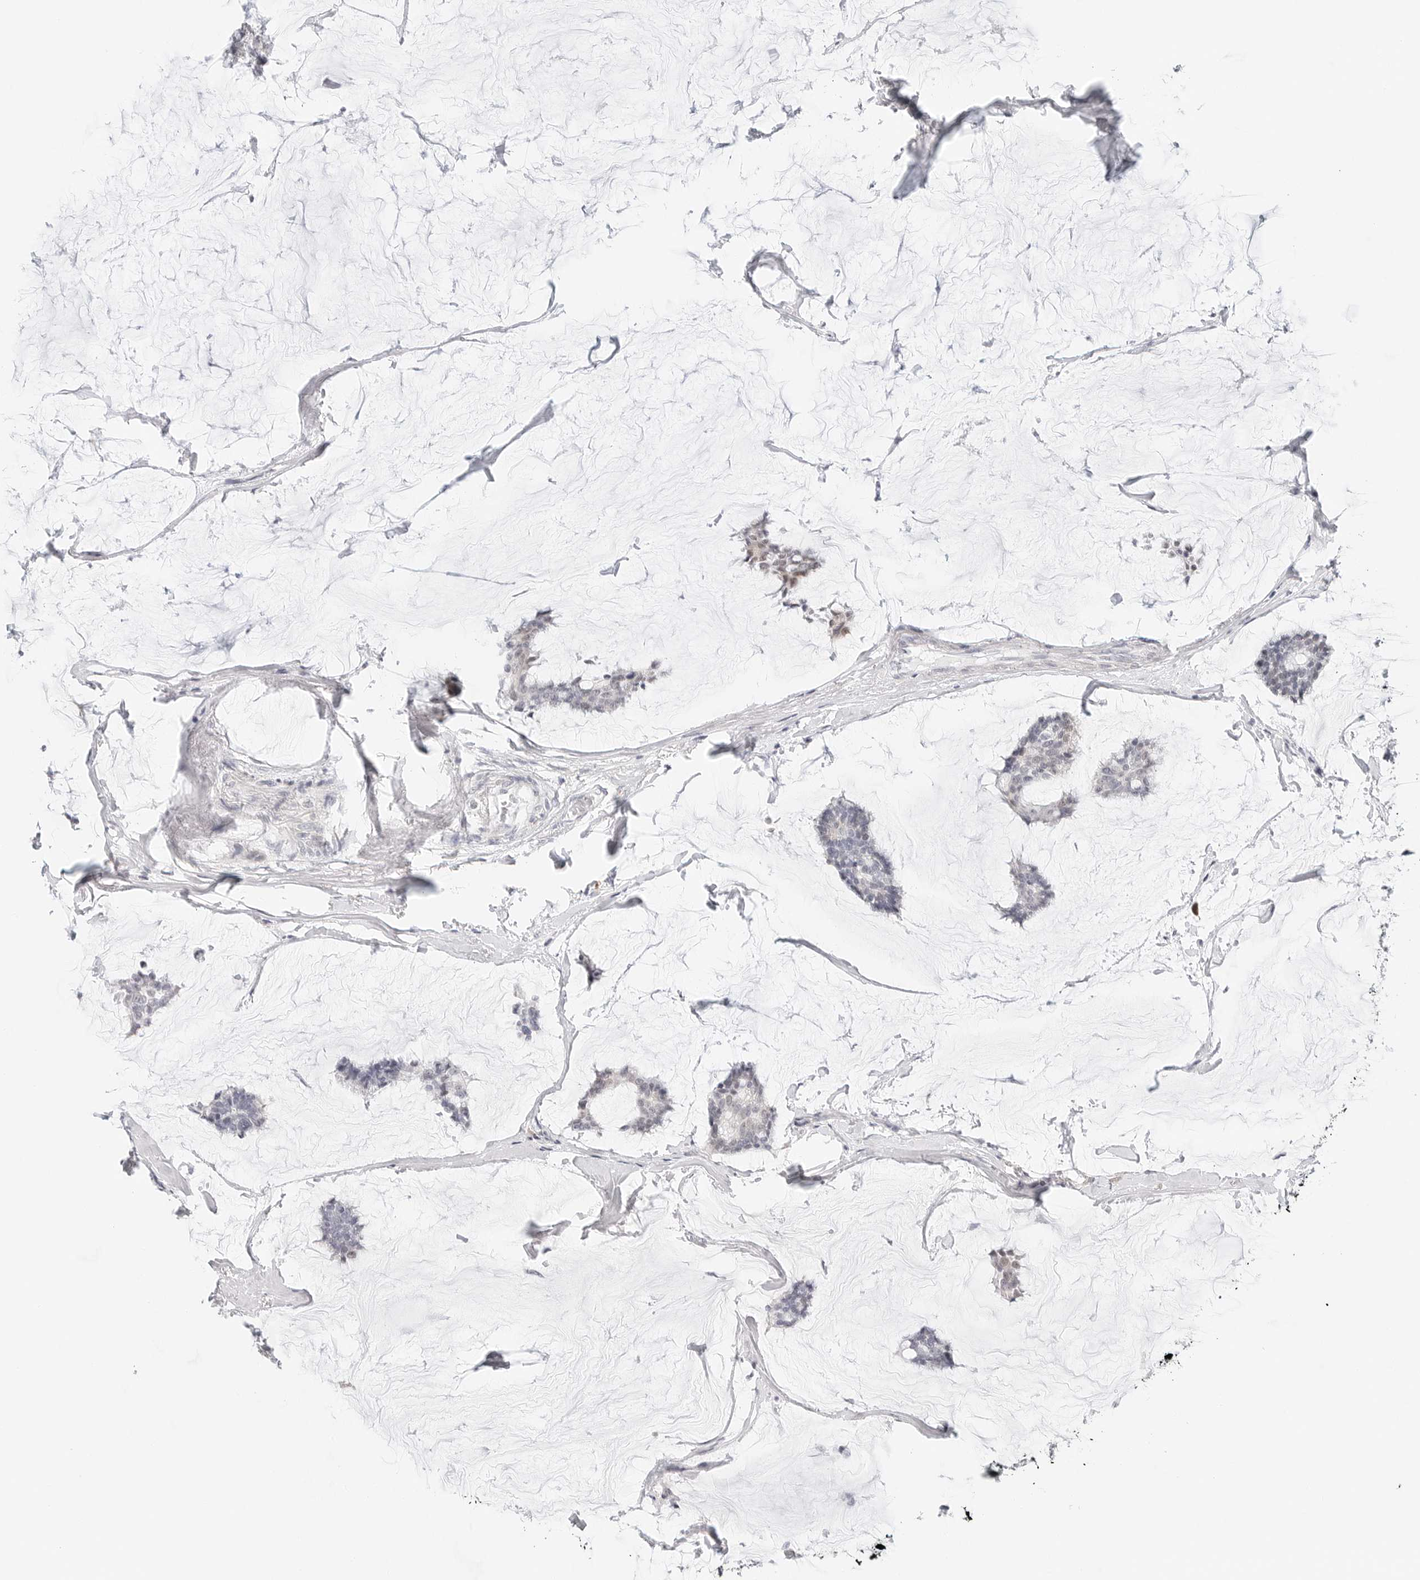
{"staining": {"intensity": "negative", "quantity": "none", "location": "none"}, "tissue": "breast cancer", "cell_type": "Tumor cells", "image_type": "cancer", "snomed": [{"axis": "morphology", "description": "Duct carcinoma"}, {"axis": "topography", "description": "Breast"}], "caption": "IHC image of breast infiltrating ductal carcinoma stained for a protein (brown), which shows no positivity in tumor cells. (DAB (3,3'-diaminobenzidine) immunohistochemistry, high magnification).", "gene": "PARP10", "patient": {"sex": "female", "age": 93}}